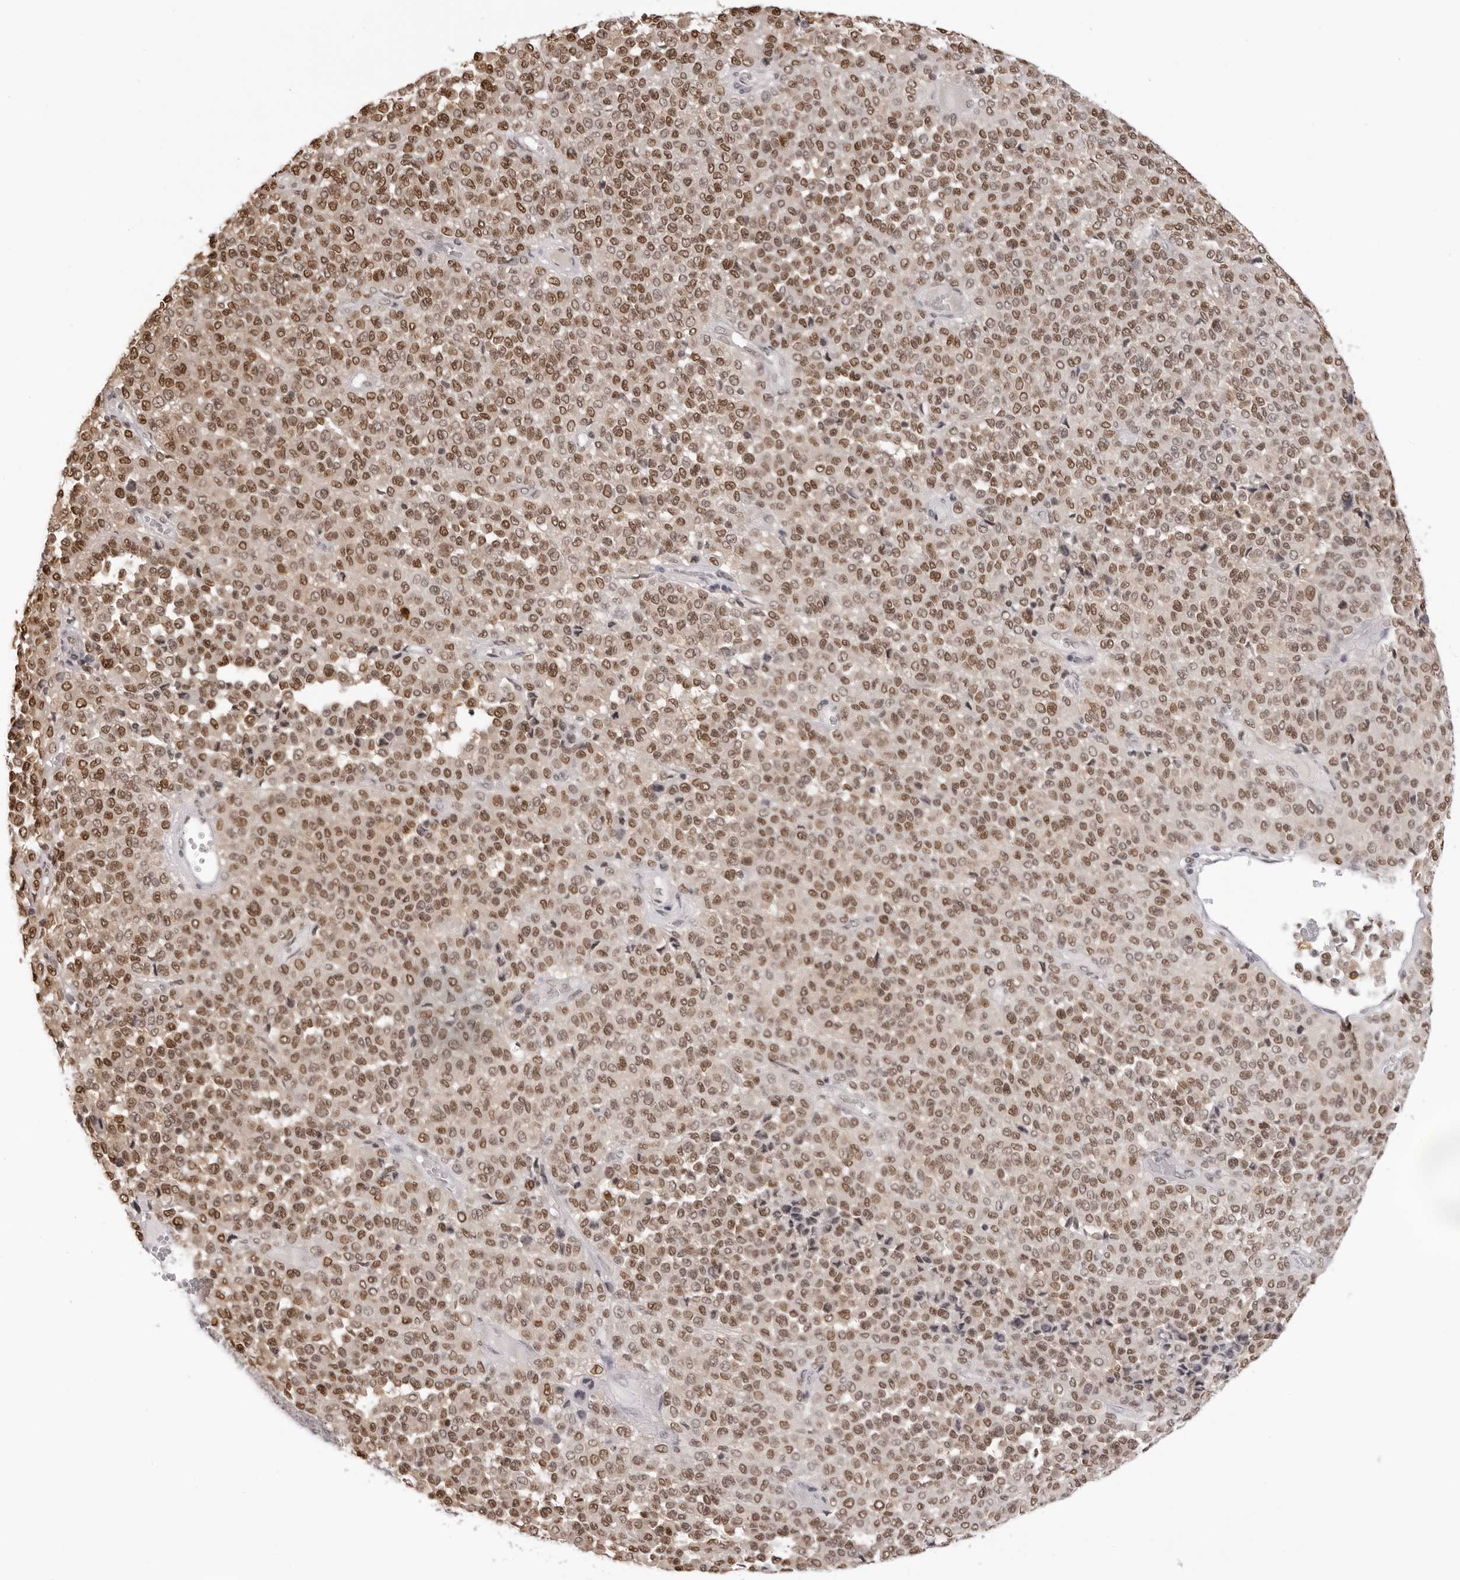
{"staining": {"intensity": "moderate", "quantity": ">75%", "location": "nuclear"}, "tissue": "melanoma", "cell_type": "Tumor cells", "image_type": "cancer", "snomed": [{"axis": "morphology", "description": "Malignant melanoma, Metastatic site"}, {"axis": "topography", "description": "Pancreas"}], "caption": "Moderate nuclear expression is appreciated in approximately >75% of tumor cells in malignant melanoma (metastatic site).", "gene": "HSPA4", "patient": {"sex": "female", "age": 30}}